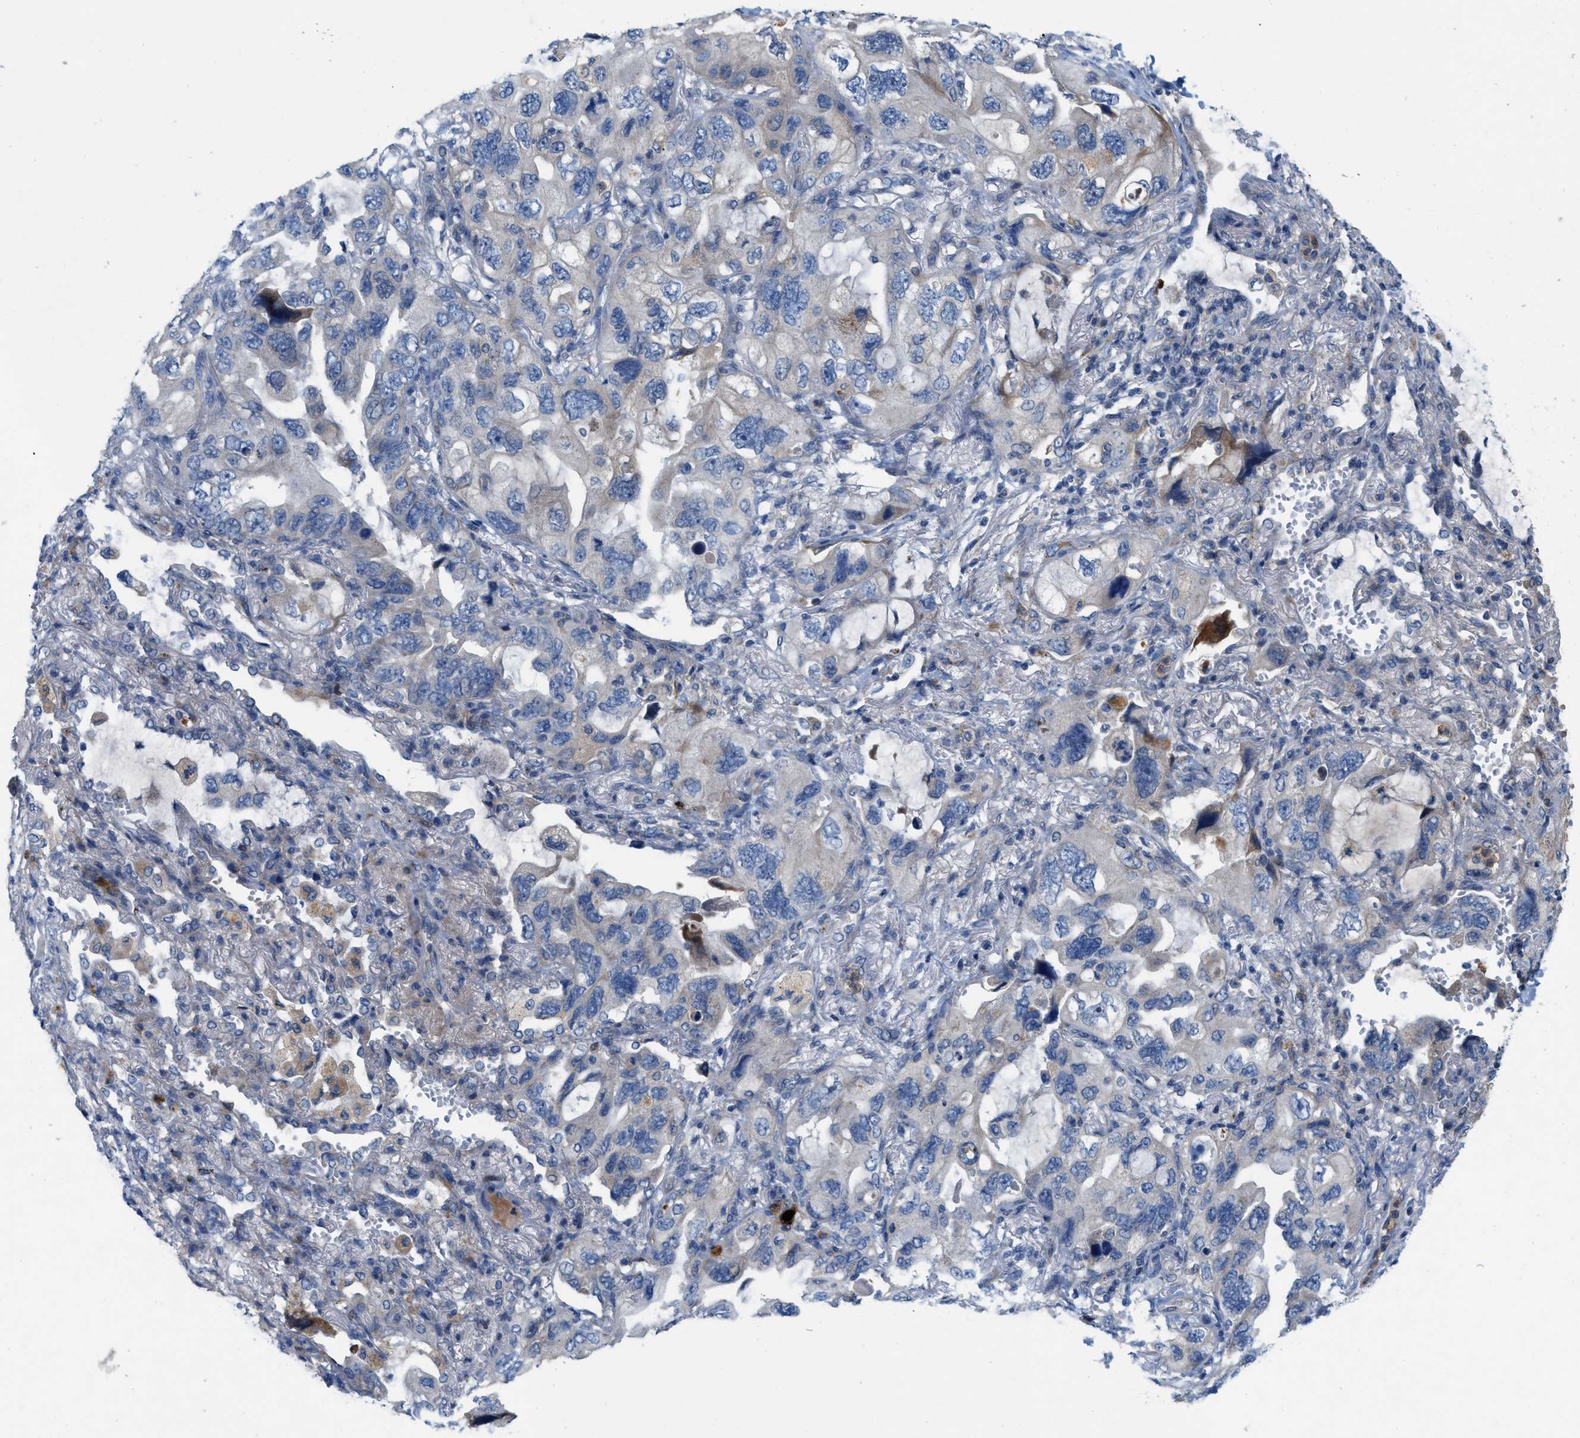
{"staining": {"intensity": "negative", "quantity": "none", "location": "none"}, "tissue": "lung cancer", "cell_type": "Tumor cells", "image_type": "cancer", "snomed": [{"axis": "morphology", "description": "Squamous cell carcinoma, NOS"}, {"axis": "topography", "description": "Lung"}], "caption": "Lung cancer was stained to show a protein in brown. There is no significant expression in tumor cells. The staining was performed using DAB to visualize the protein expression in brown, while the nuclei were stained in blue with hematoxylin (Magnification: 20x).", "gene": "PLPPR5", "patient": {"sex": "female", "age": 73}}